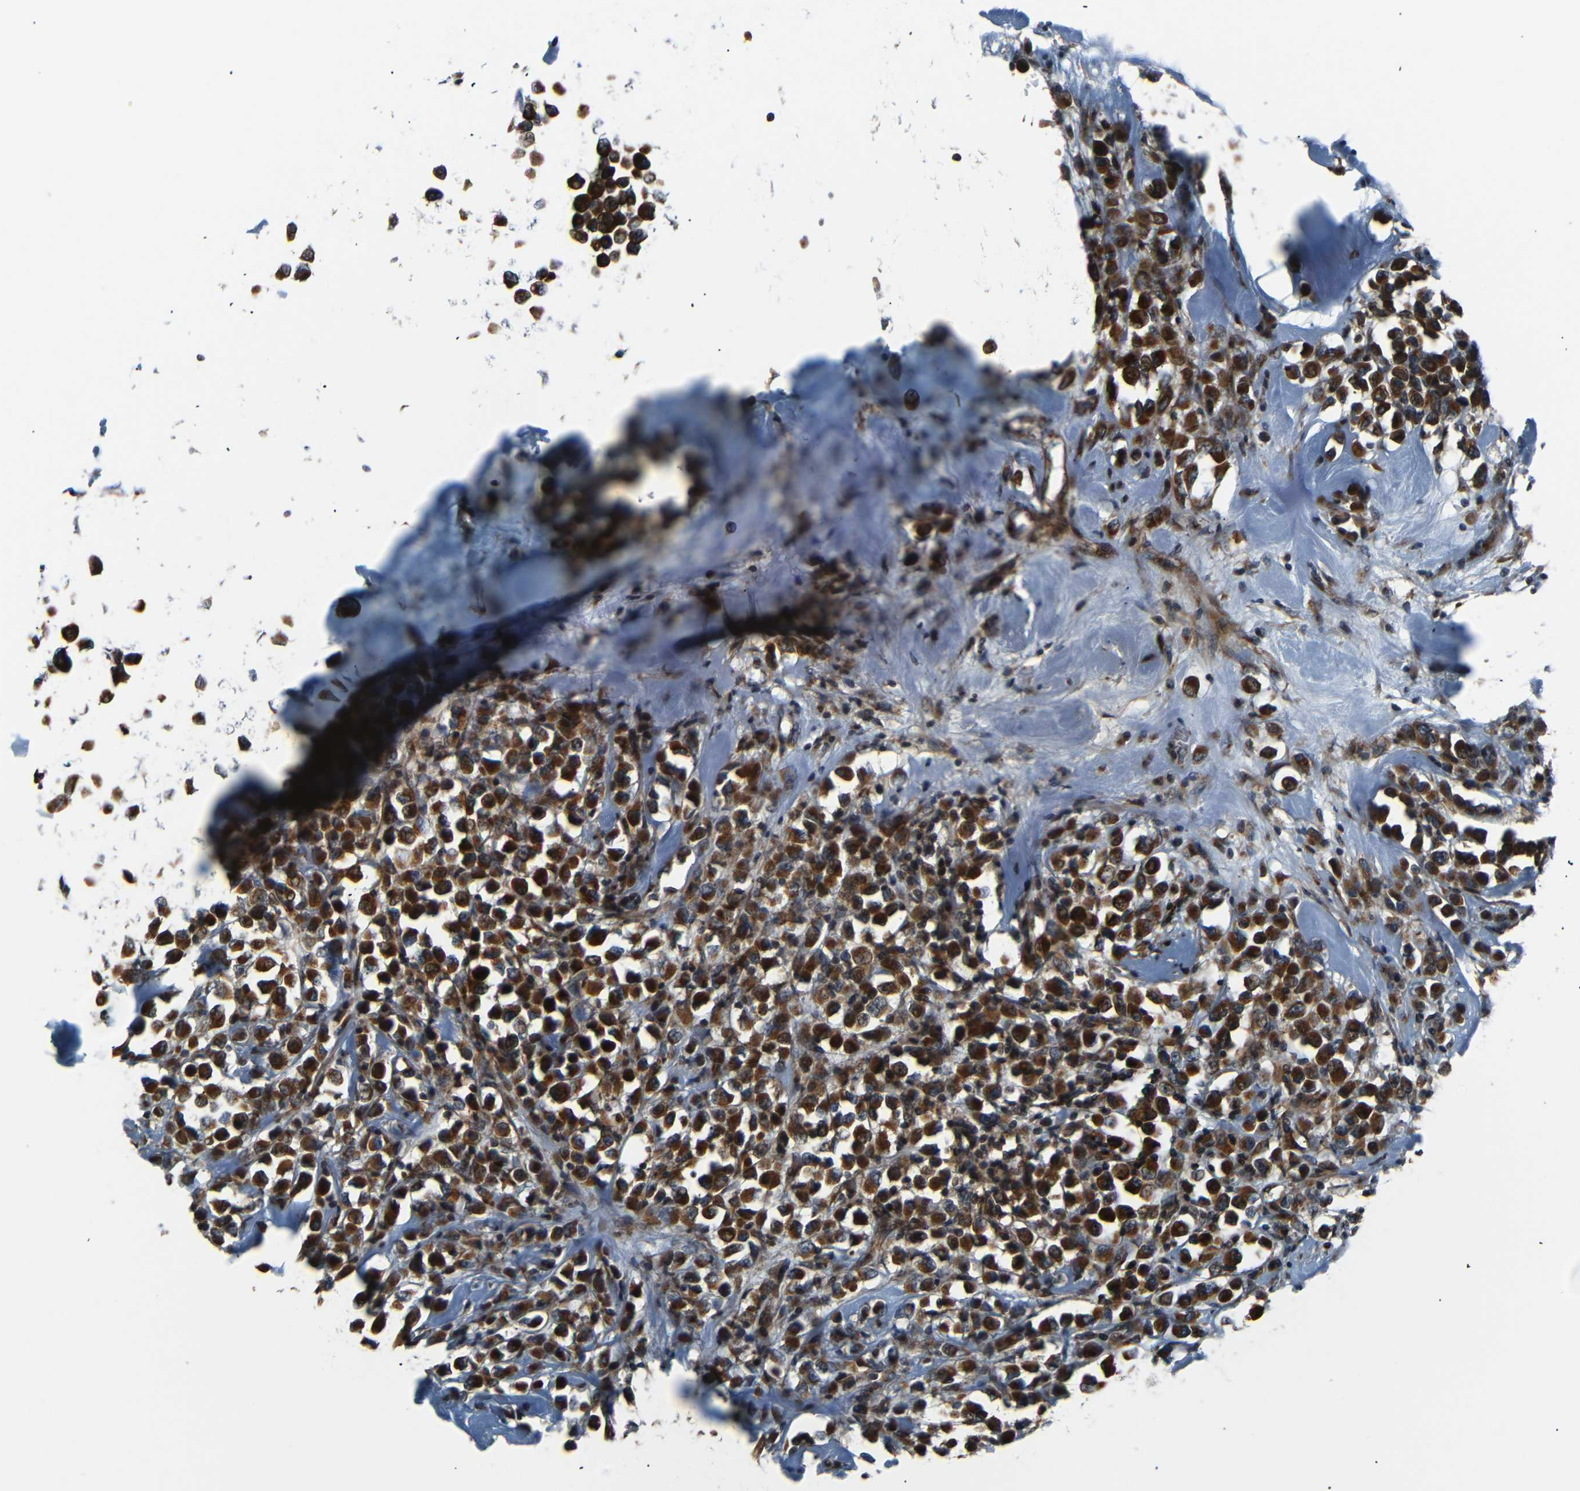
{"staining": {"intensity": "strong", "quantity": ">75%", "location": "cytoplasmic/membranous"}, "tissue": "breast cancer", "cell_type": "Tumor cells", "image_type": "cancer", "snomed": [{"axis": "morphology", "description": "Duct carcinoma"}, {"axis": "topography", "description": "Breast"}], "caption": "Immunohistochemical staining of breast cancer (invasive ductal carcinoma) reveals strong cytoplasmic/membranous protein expression in about >75% of tumor cells. The staining was performed using DAB to visualize the protein expression in brown, while the nuclei were stained in blue with hematoxylin (Magnification: 20x).", "gene": "AKAP9", "patient": {"sex": "female", "age": 61}}